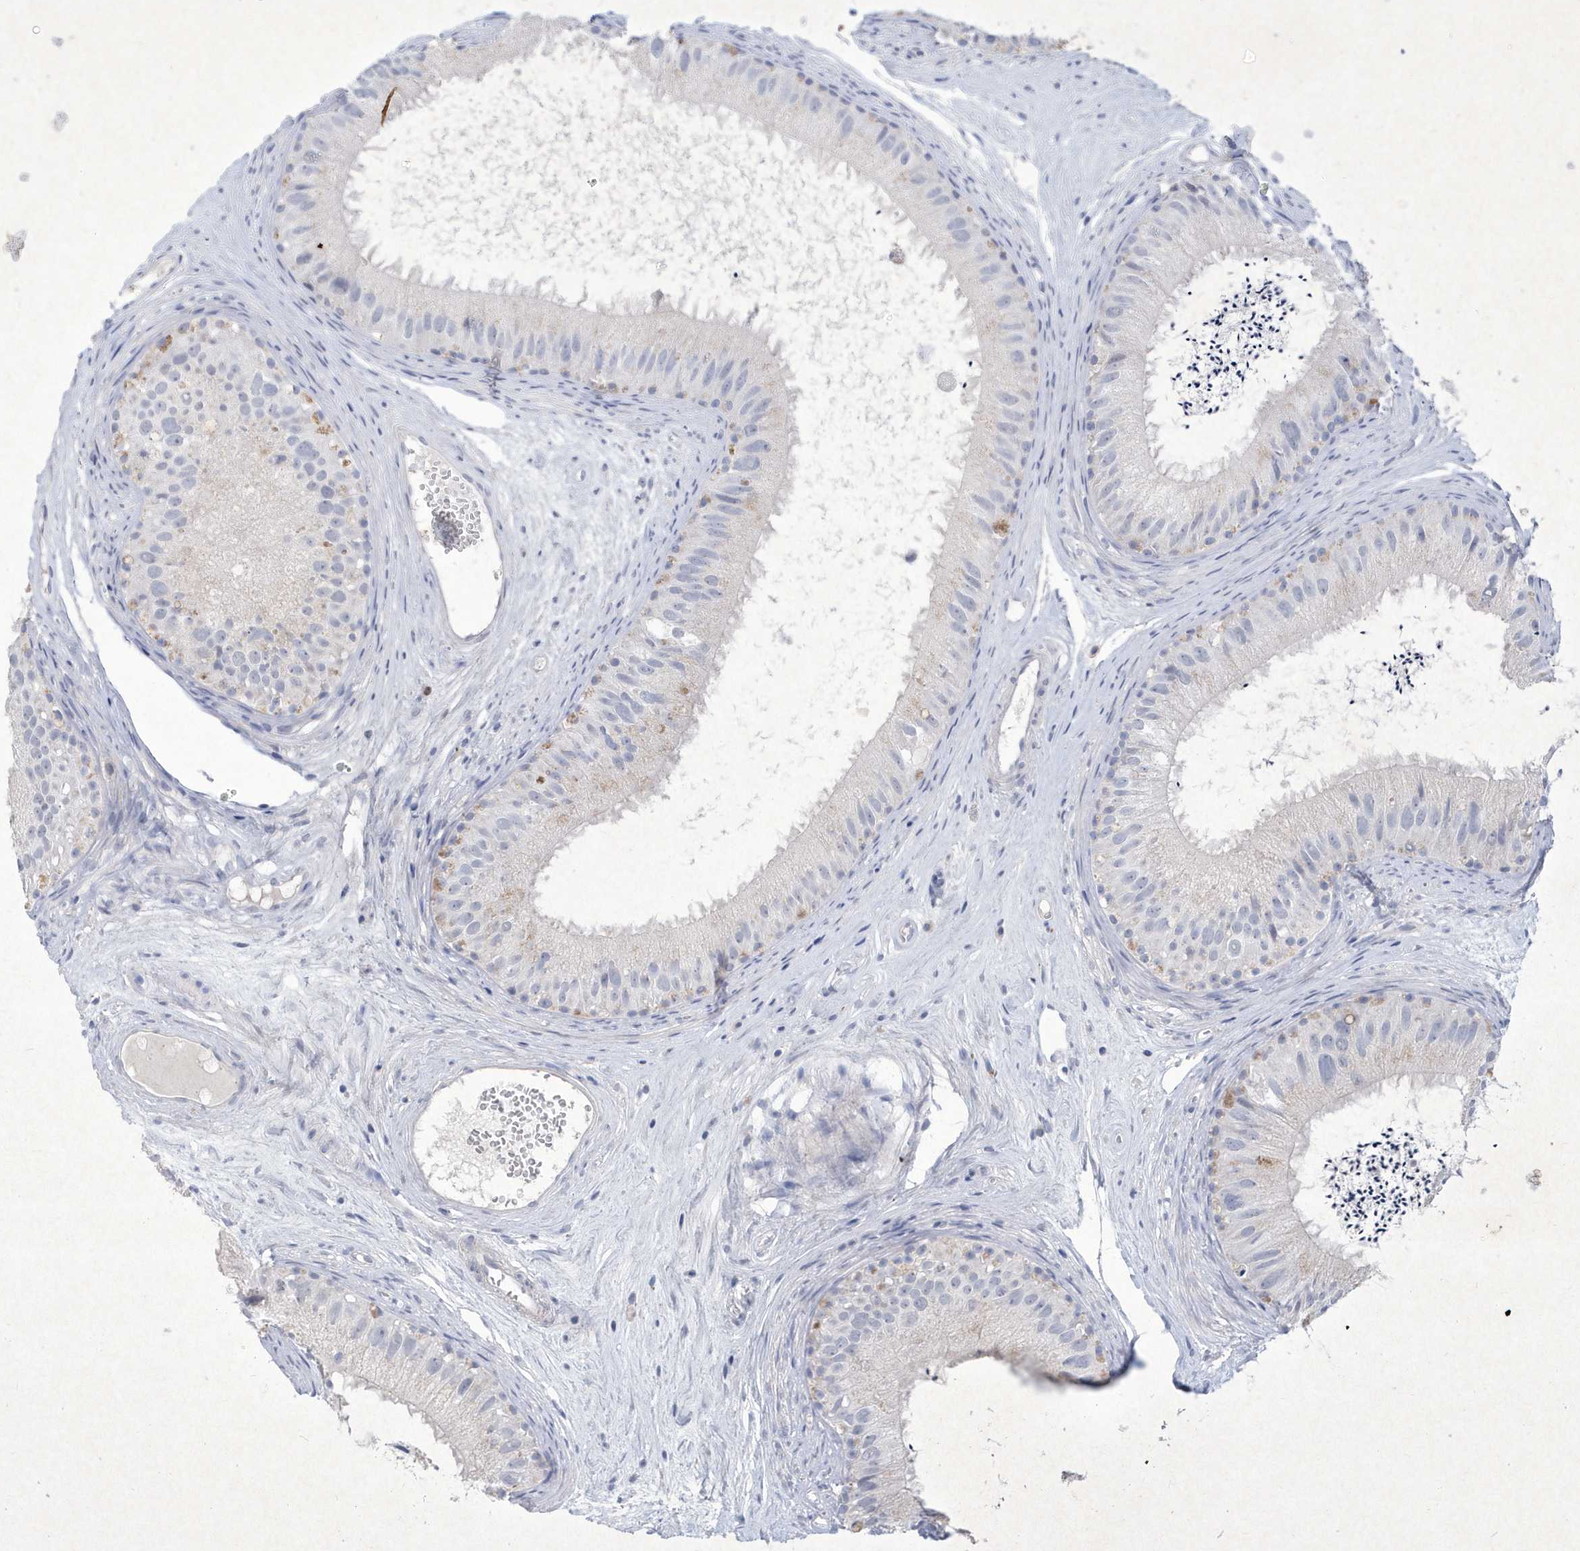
{"staining": {"intensity": "negative", "quantity": "none", "location": "none"}, "tissue": "epididymis", "cell_type": "Glandular cells", "image_type": "normal", "snomed": [{"axis": "morphology", "description": "Normal tissue, NOS"}, {"axis": "topography", "description": "Epididymis"}], "caption": "This is an immunohistochemistry (IHC) histopathology image of benign epididymis. There is no expression in glandular cells.", "gene": "BHLHA15", "patient": {"sex": "male", "age": 77}}